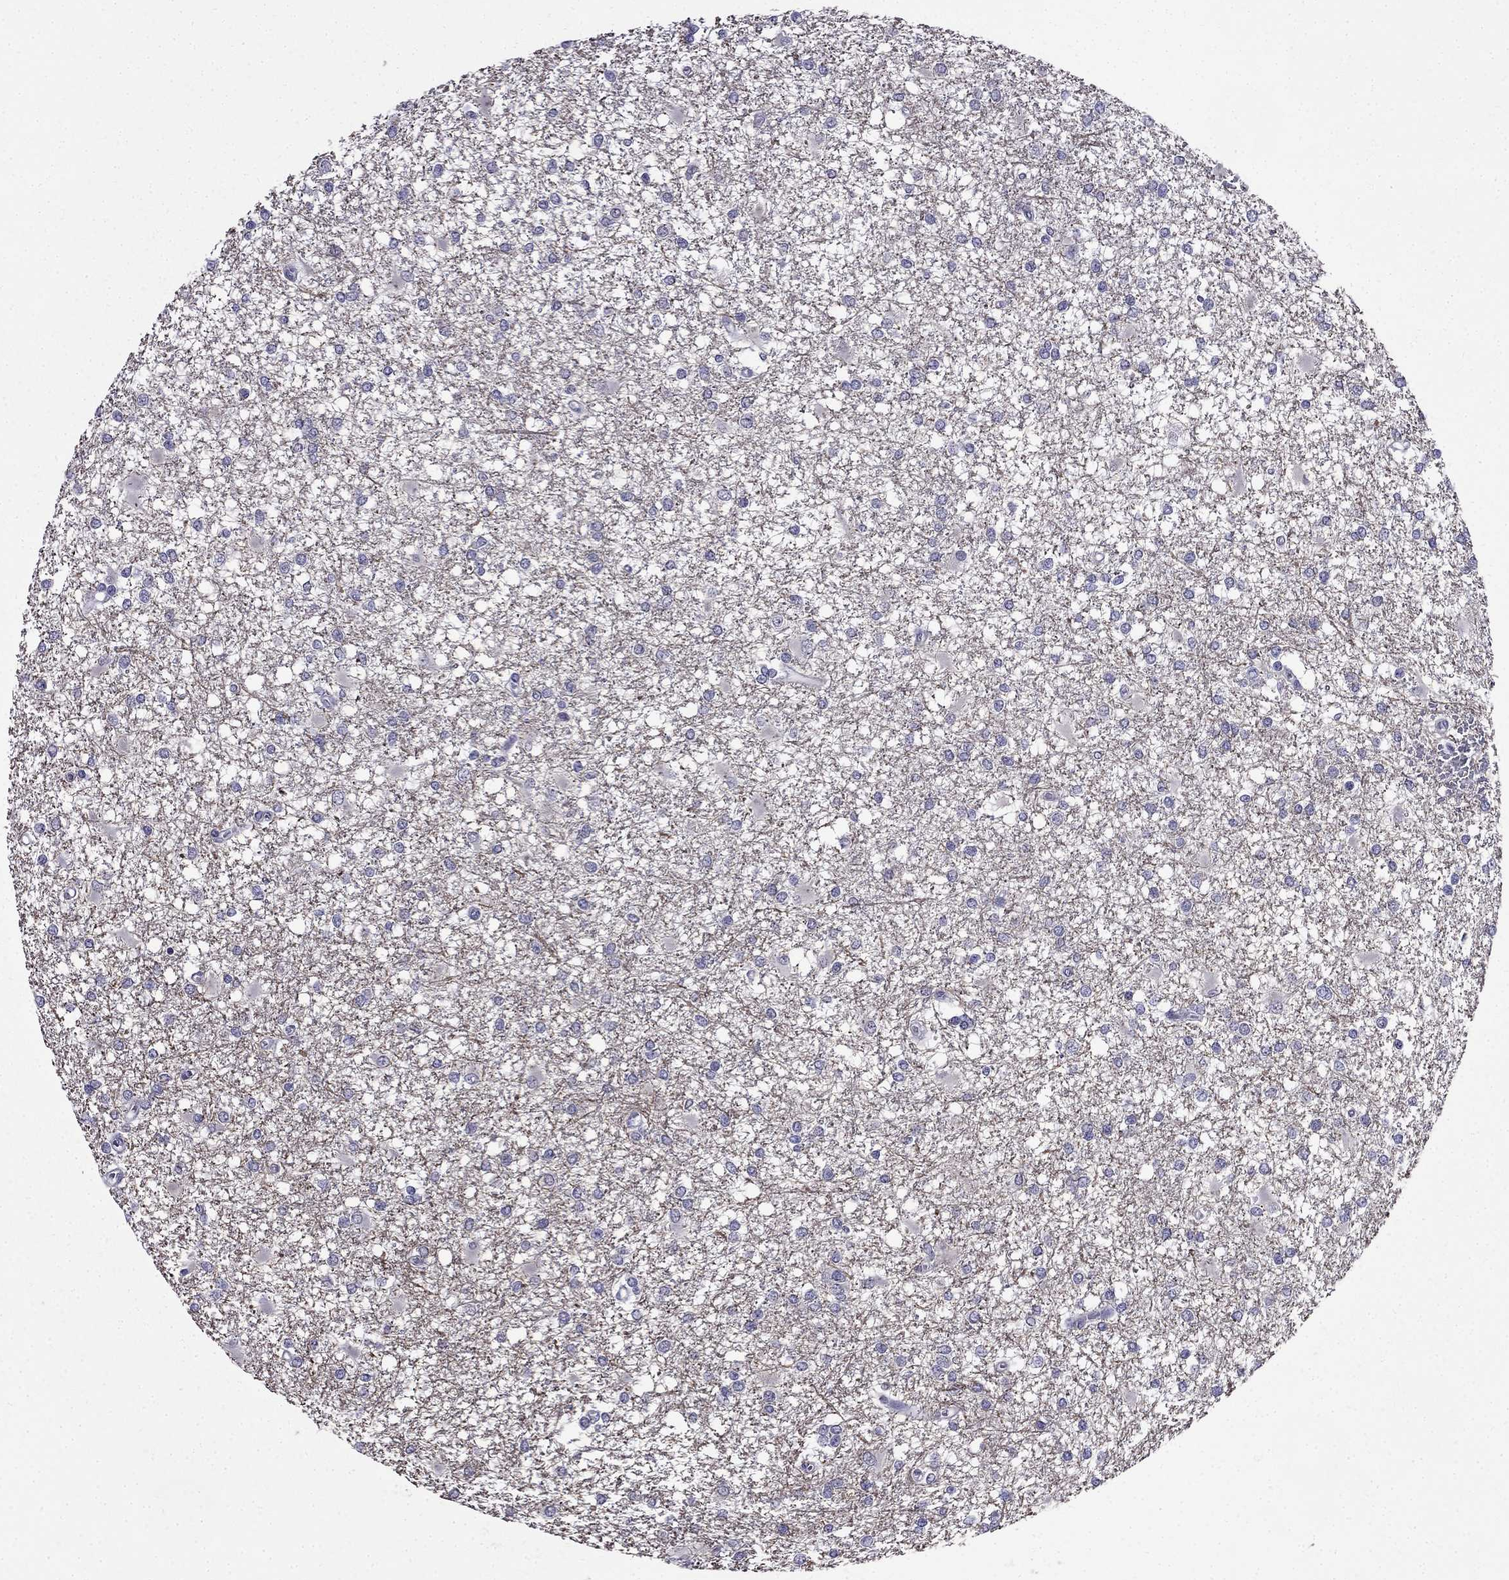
{"staining": {"intensity": "negative", "quantity": "none", "location": "none"}, "tissue": "glioma", "cell_type": "Tumor cells", "image_type": "cancer", "snomed": [{"axis": "morphology", "description": "Glioma, malignant, High grade"}, {"axis": "topography", "description": "Cerebral cortex"}], "caption": "IHC of human malignant glioma (high-grade) demonstrates no expression in tumor cells. (DAB (3,3'-diaminobenzidine) immunohistochemistry (IHC), high magnification).", "gene": "PI16", "patient": {"sex": "male", "age": 79}}